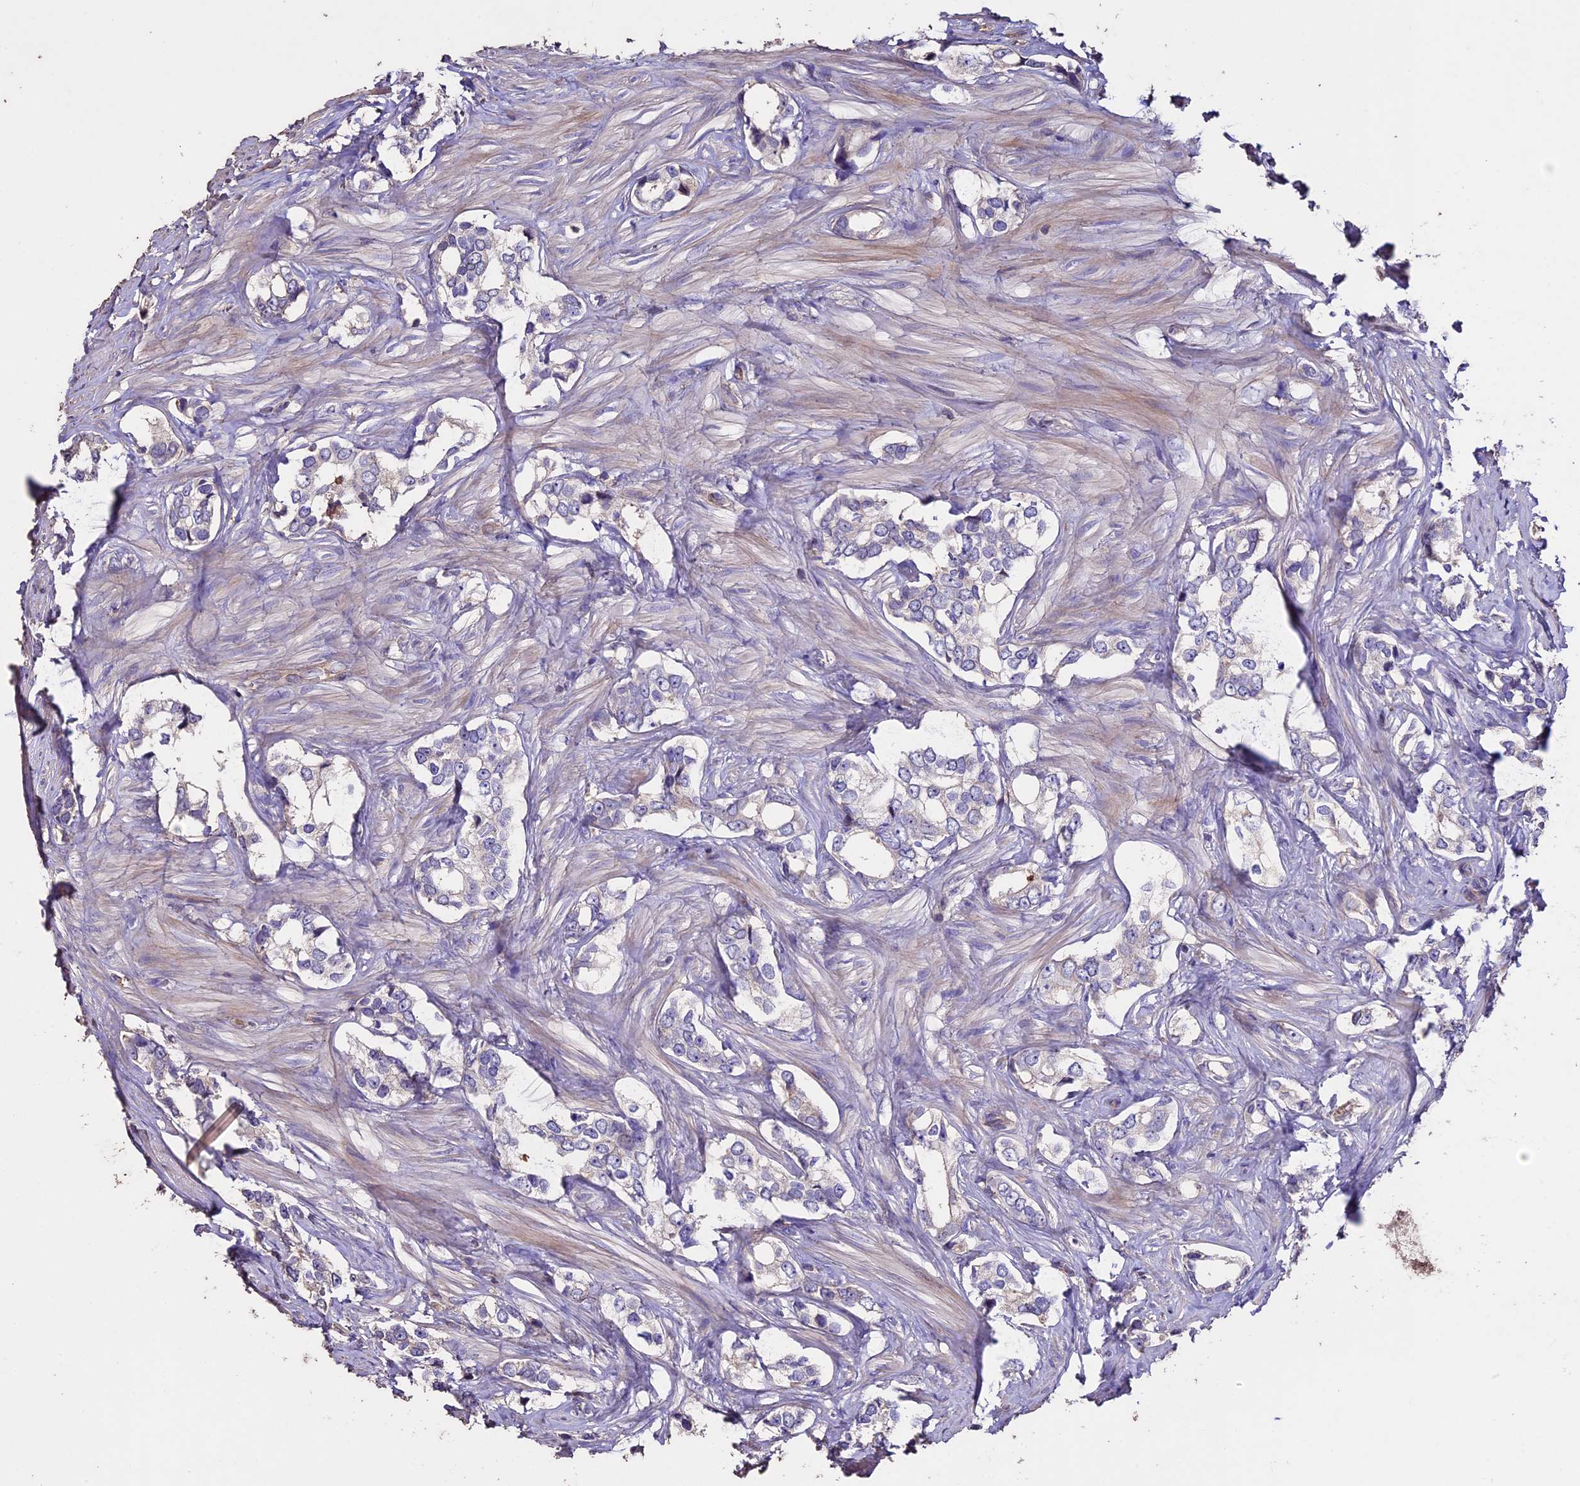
{"staining": {"intensity": "negative", "quantity": "none", "location": "none"}, "tissue": "prostate cancer", "cell_type": "Tumor cells", "image_type": "cancer", "snomed": [{"axis": "morphology", "description": "Adenocarcinoma, High grade"}, {"axis": "topography", "description": "Prostate"}], "caption": "Immunohistochemistry photomicrograph of neoplastic tissue: human high-grade adenocarcinoma (prostate) stained with DAB (3,3'-diaminobenzidine) shows no significant protein positivity in tumor cells.", "gene": "USB1", "patient": {"sex": "male", "age": 66}}